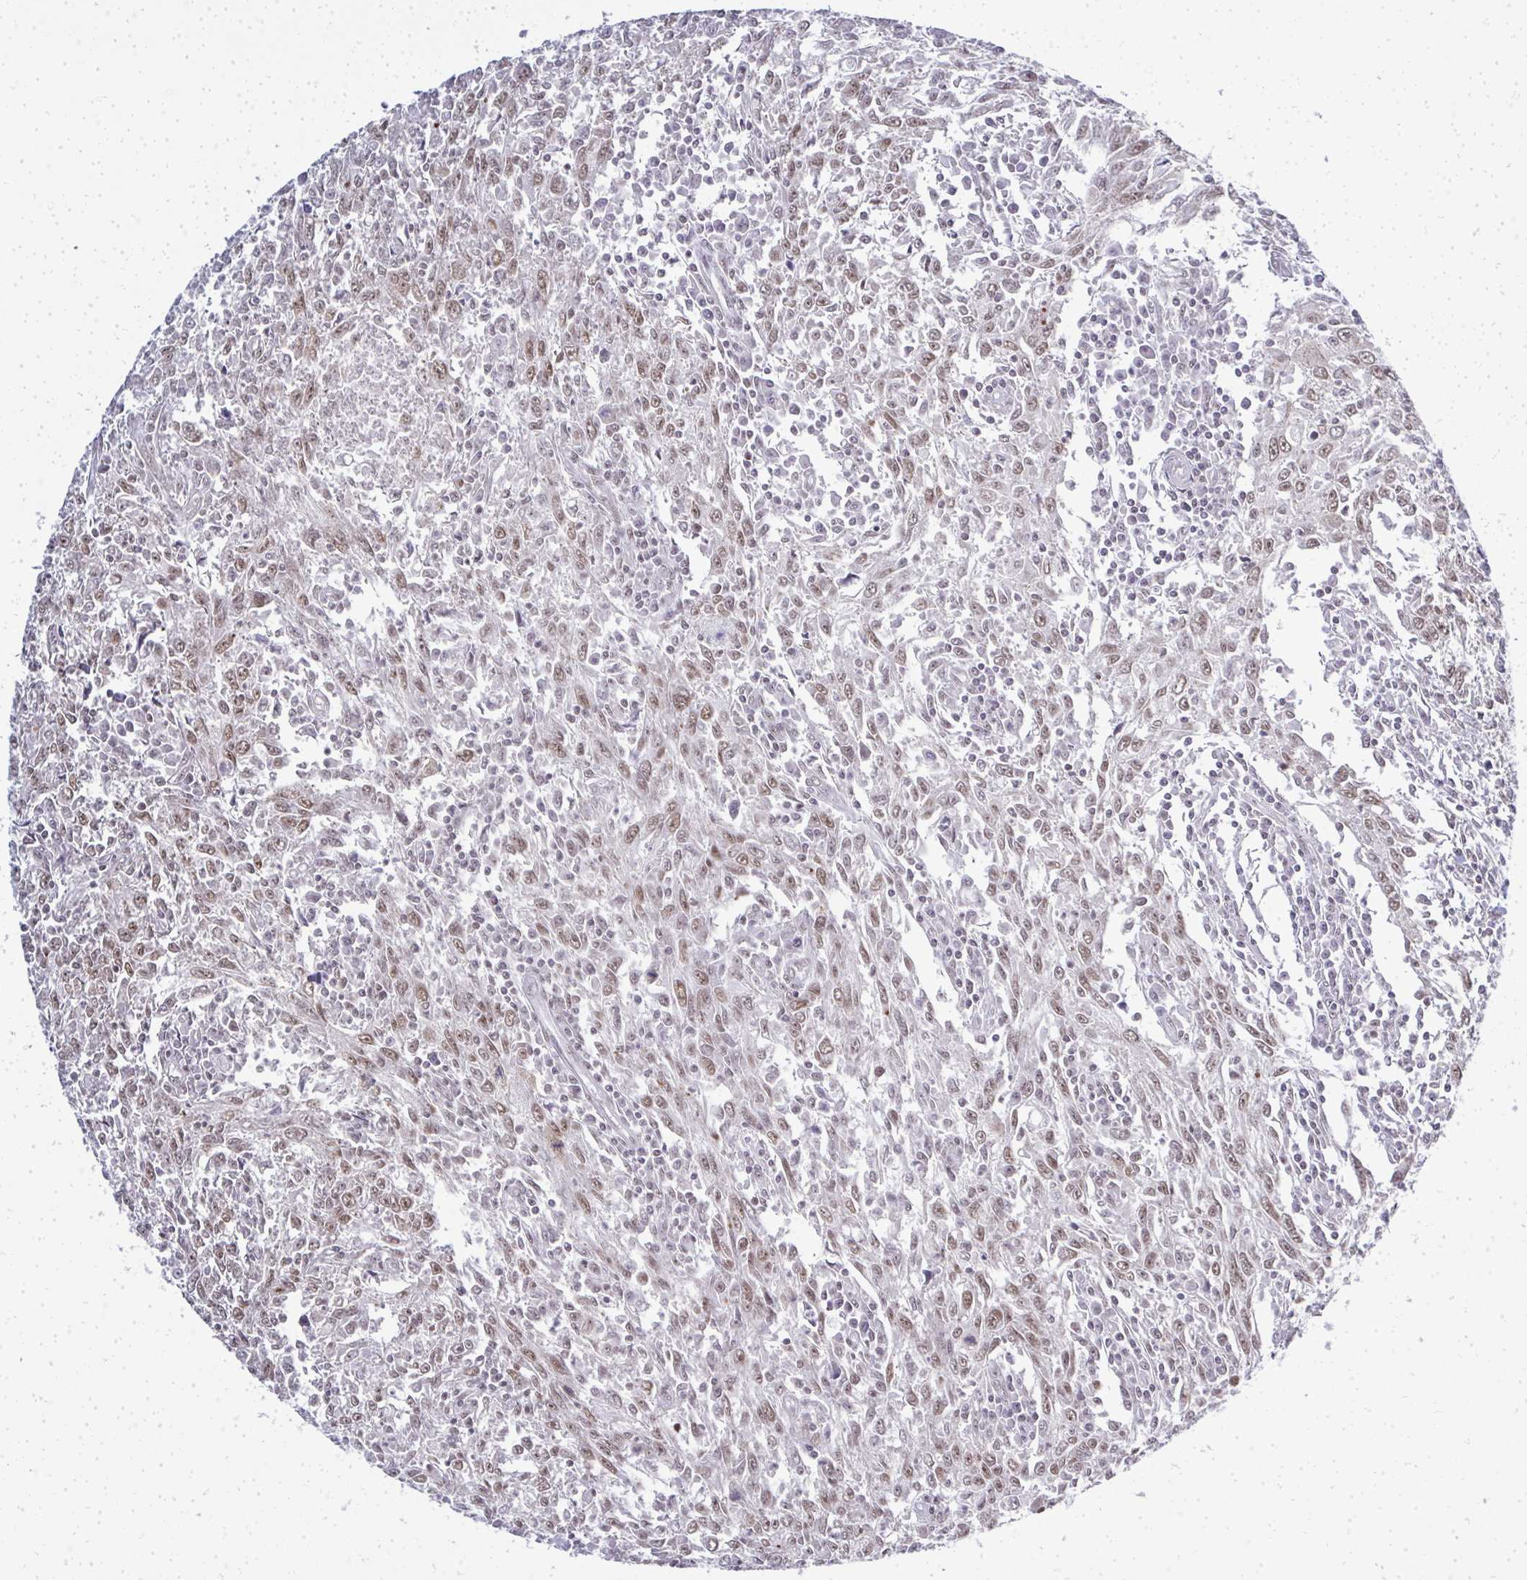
{"staining": {"intensity": "moderate", "quantity": ">75%", "location": "nuclear"}, "tissue": "breast cancer", "cell_type": "Tumor cells", "image_type": "cancer", "snomed": [{"axis": "morphology", "description": "Duct carcinoma"}, {"axis": "topography", "description": "Breast"}], "caption": "Immunohistochemistry photomicrograph of neoplastic tissue: invasive ductal carcinoma (breast) stained using IHC displays medium levels of moderate protein expression localized specifically in the nuclear of tumor cells, appearing as a nuclear brown color.", "gene": "SIRT7", "patient": {"sex": "female", "age": 50}}